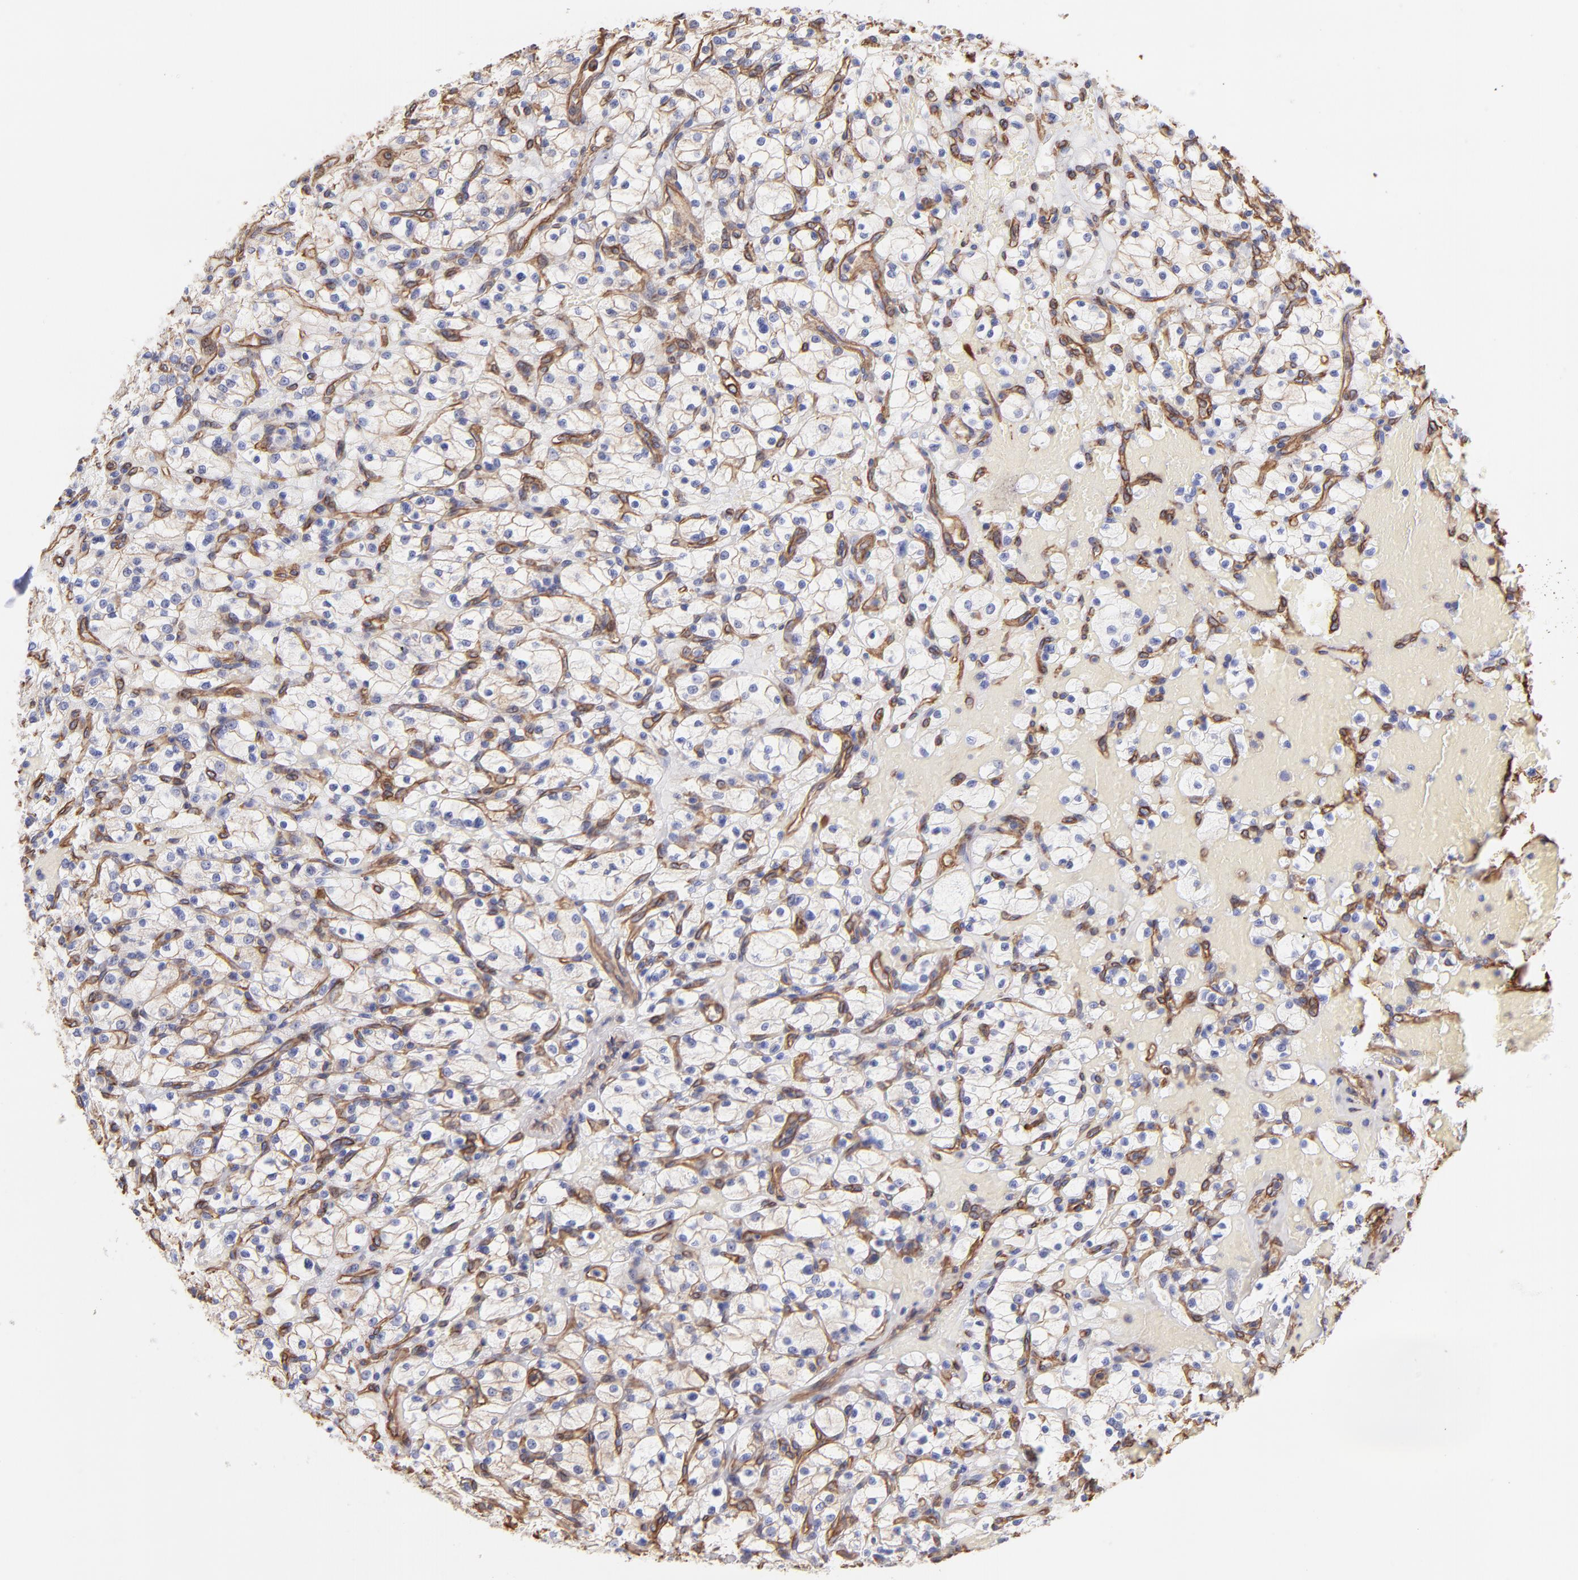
{"staining": {"intensity": "moderate", "quantity": ">75%", "location": "cytoplasmic/membranous"}, "tissue": "renal cancer", "cell_type": "Tumor cells", "image_type": "cancer", "snomed": [{"axis": "morphology", "description": "Adenocarcinoma, NOS"}, {"axis": "topography", "description": "Kidney"}], "caption": "About >75% of tumor cells in renal adenocarcinoma show moderate cytoplasmic/membranous protein staining as visualized by brown immunohistochemical staining.", "gene": "PLEC", "patient": {"sex": "female", "age": 83}}